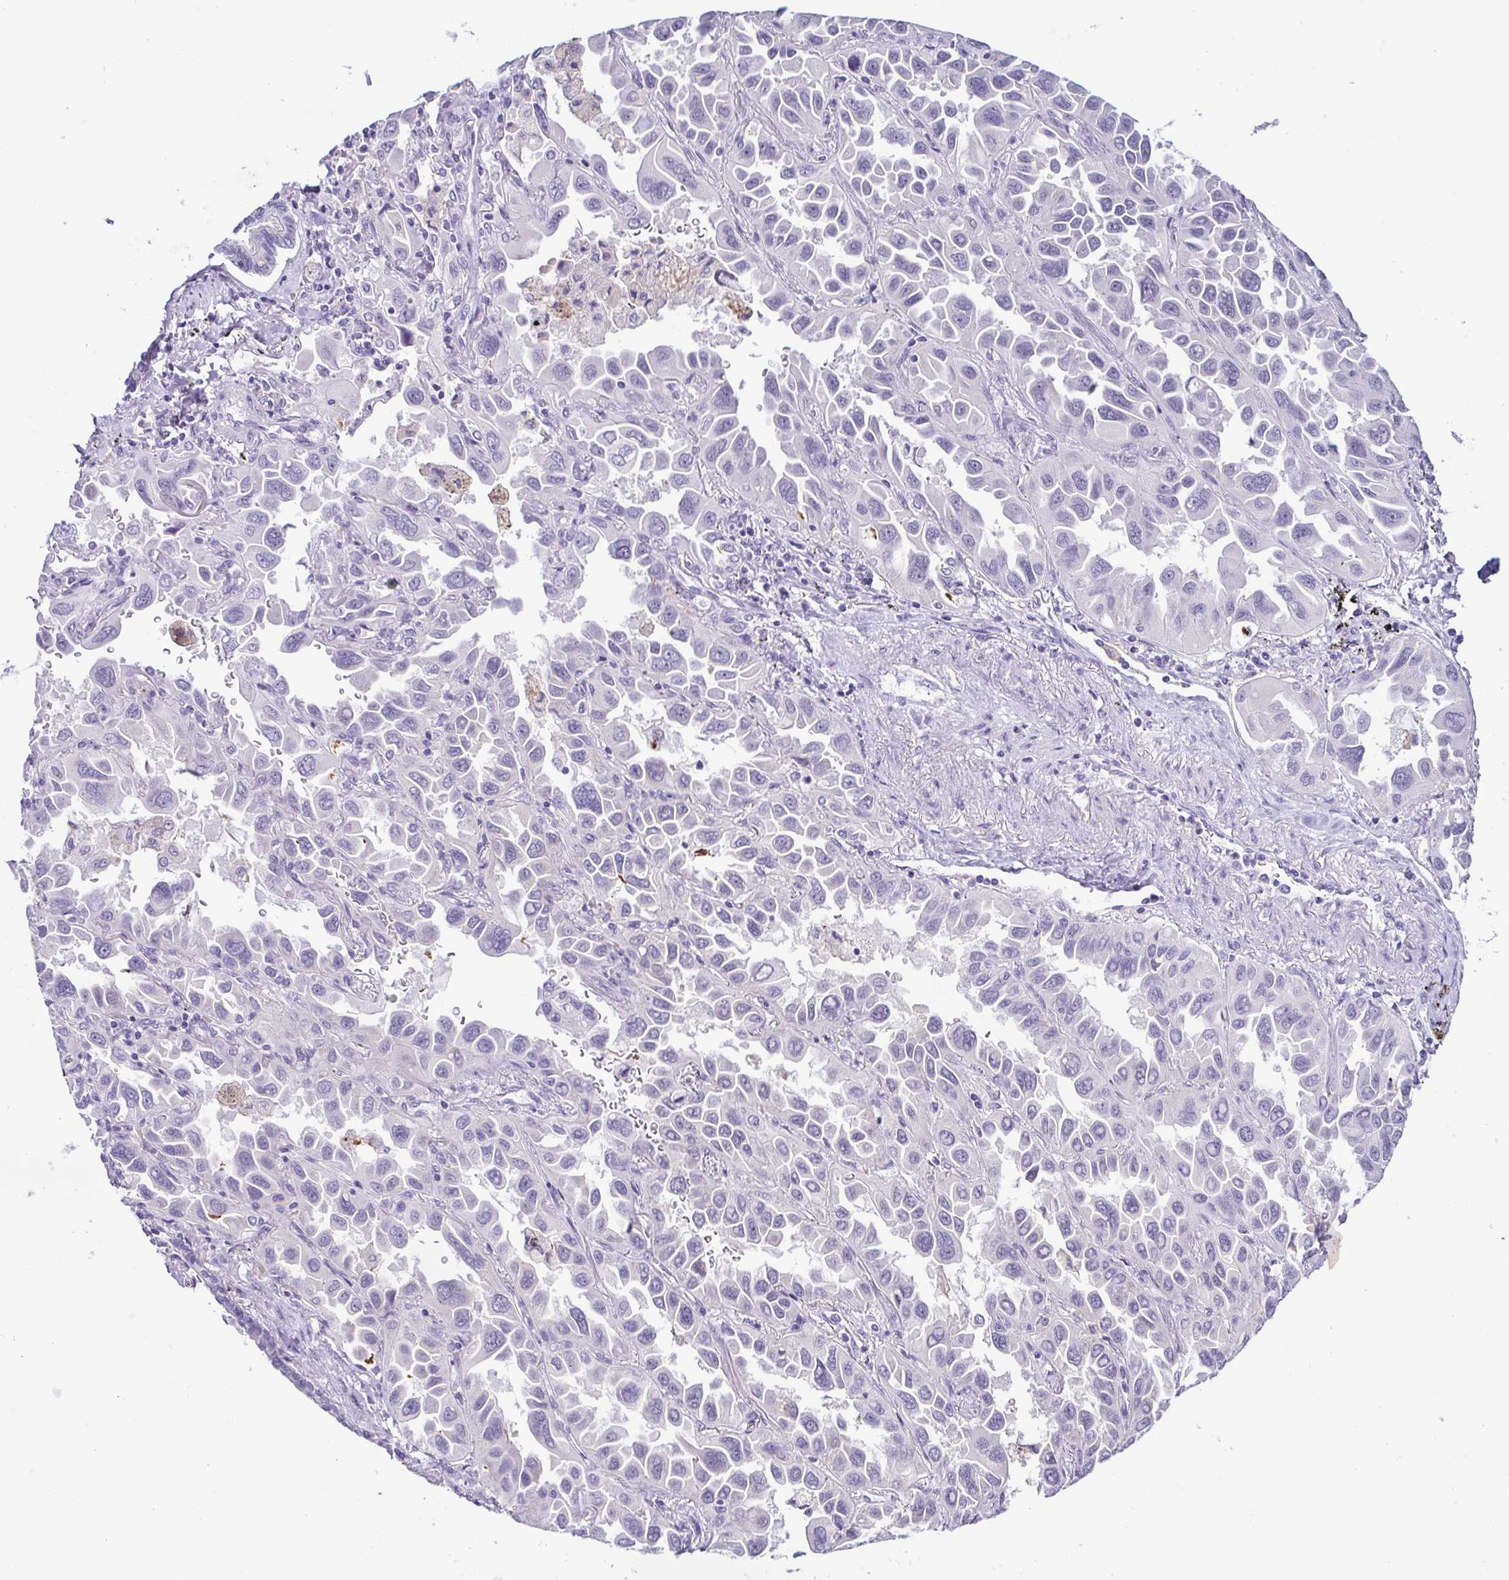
{"staining": {"intensity": "negative", "quantity": "none", "location": "none"}, "tissue": "lung cancer", "cell_type": "Tumor cells", "image_type": "cancer", "snomed": [{"axis": "morphology", "description": "Adenocarcinoma, NOS"}, {"axis": "topography", "description": "Lung"}], "caption": "Image shows no protein positivity in tumor cells of lung adenocarcinoma tissue. (Immunohistochemistry (ihc), brightfield microscopy, high magnification).", "gene": "TERT", "patient": {"sex": "male", "age": 64}}